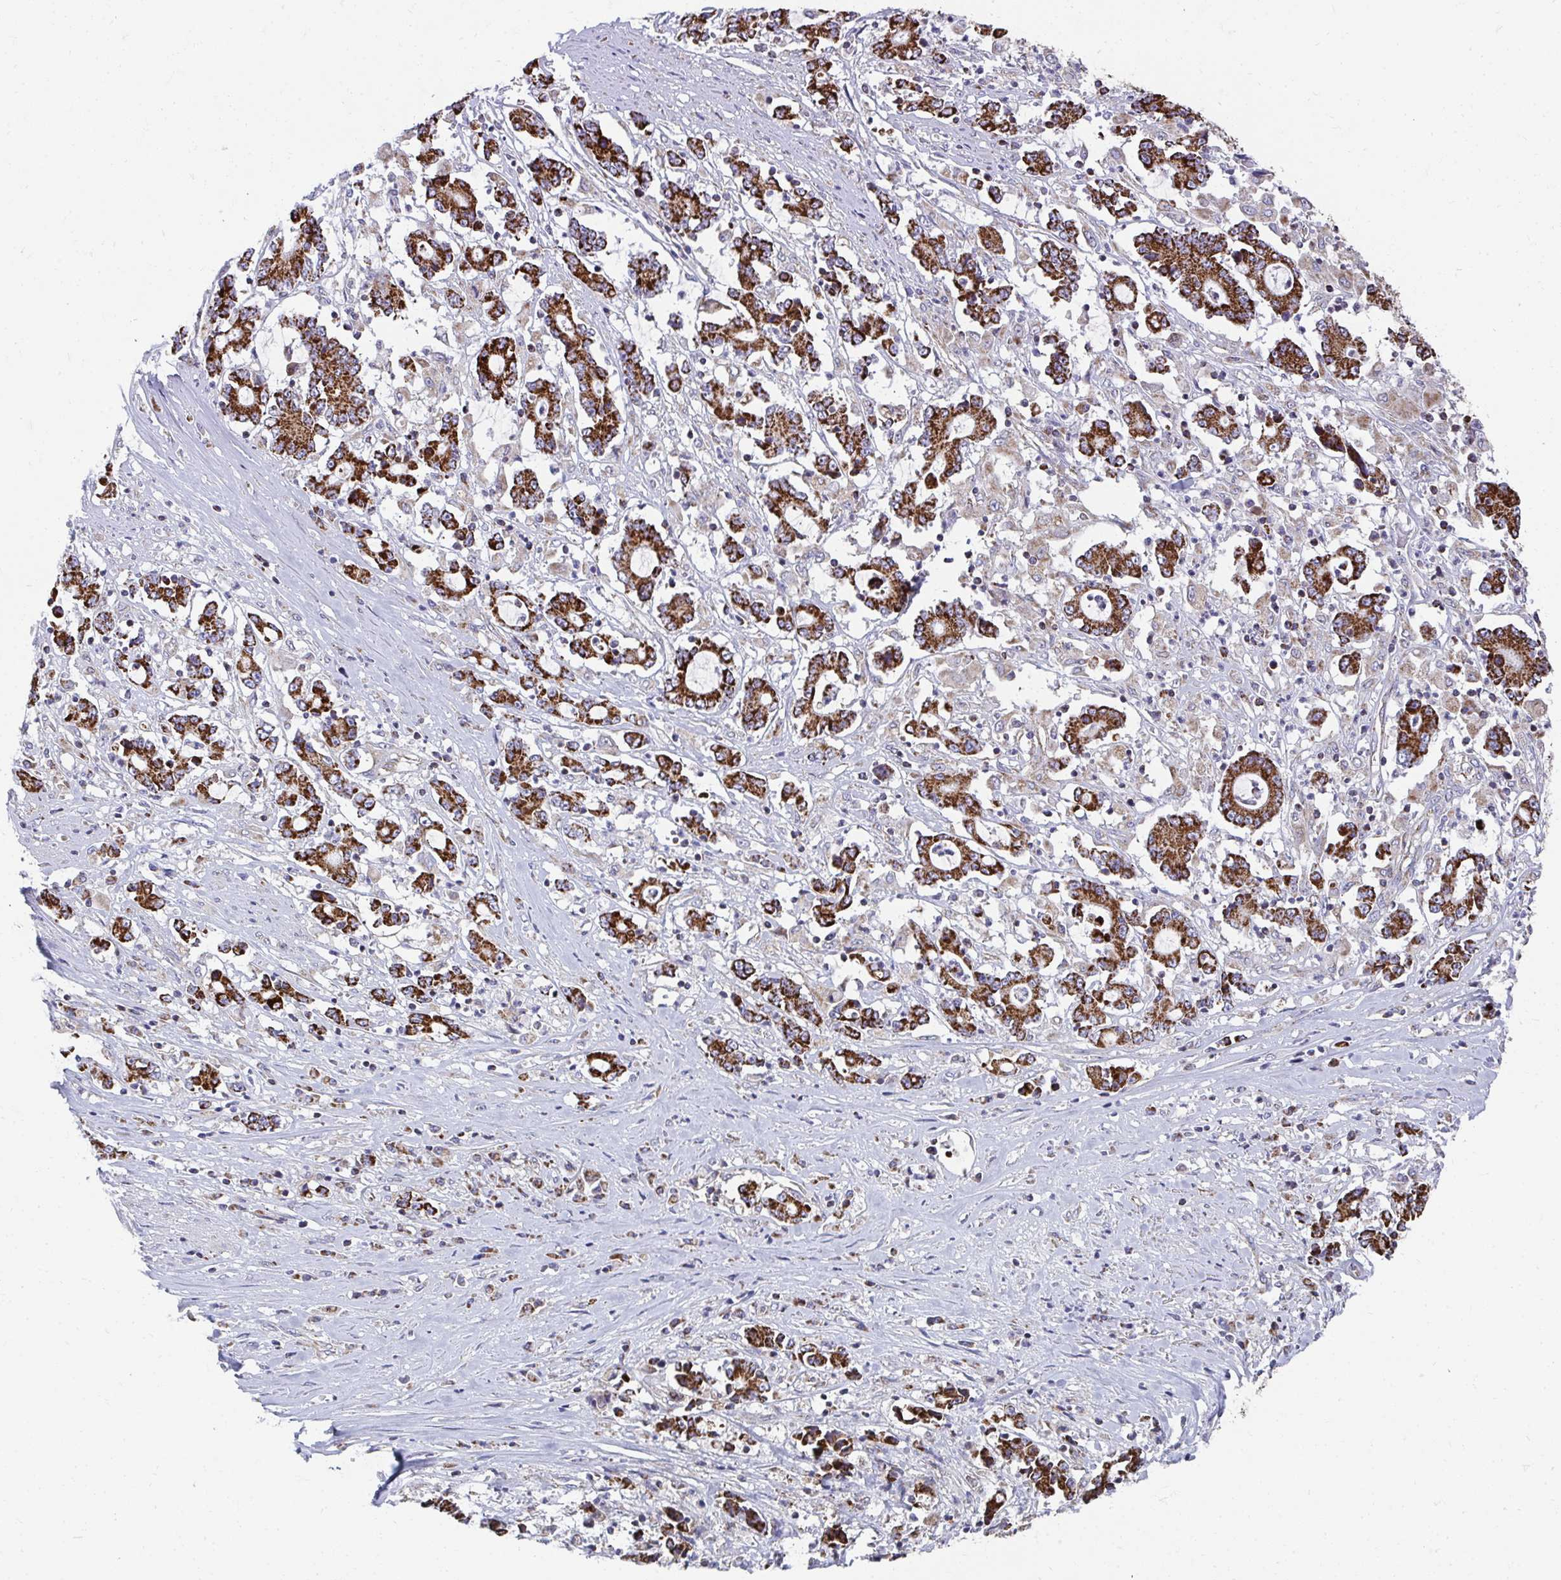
{"staining": {"intensity": "strong", "quantity": ">75%", "location": "cytoplasmic/membranous"}, "tissue": "stomach cancer", "cell_type": "Tumor cells", "image_type": "cancer", "snomed": [{"axis": "morphology", "description": "Adenocarcinoma, NOS"}, {"axis": "topography", "description": "Stomach, upper"}], "caption": "Approximately >75% of tumor cells in stomach cancer exhibit strong cytoplasmic/membranous protein positivity as visualized by brown immunohistochemical staining.", "gene": "PRRG3", "patient": {"sex": "male", "age": 68}}